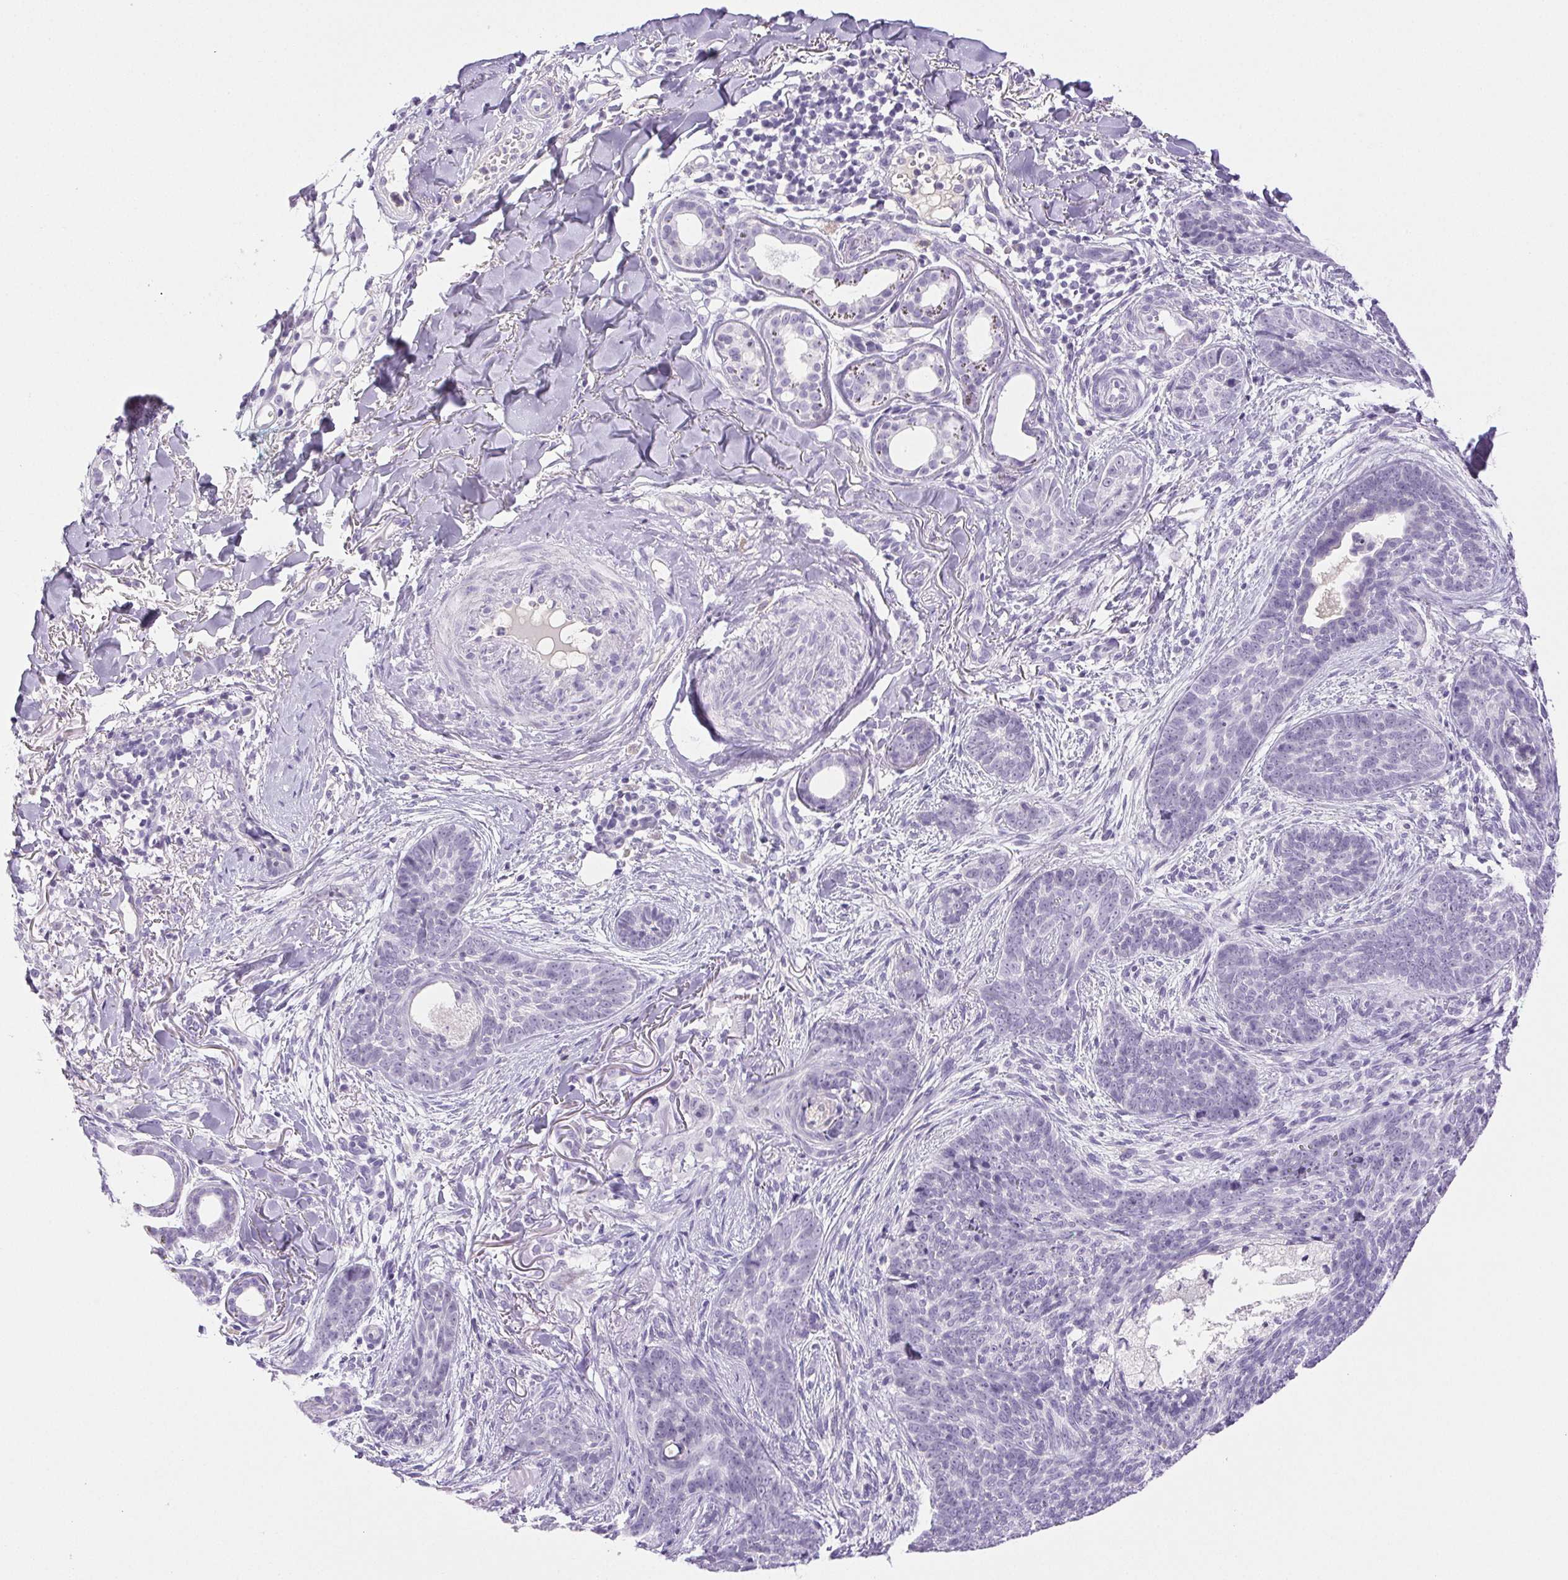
{"staining": {"intensity": "negative", "quantity": "none", "location": "none"}, "tissue": "skin cancer", "cell_type": "Tumor cells", "image_type": "cancer", "snomed": [{"axis": "morphology", "description": "Basal cell carcinoma"}, {"axis": "topography", "description": "Skin"}, {"axis": "topography", "description": "Skin of face"}], "caption": "Immunohistochemical staining of skin basal cell carcinoma reveals no significant expression in tumor cells. (DAB IHC visualized using brightfield microscopy, high magnification).", "gene": "PAPPA2", "patient": {"sex": "male", "age": 88}}